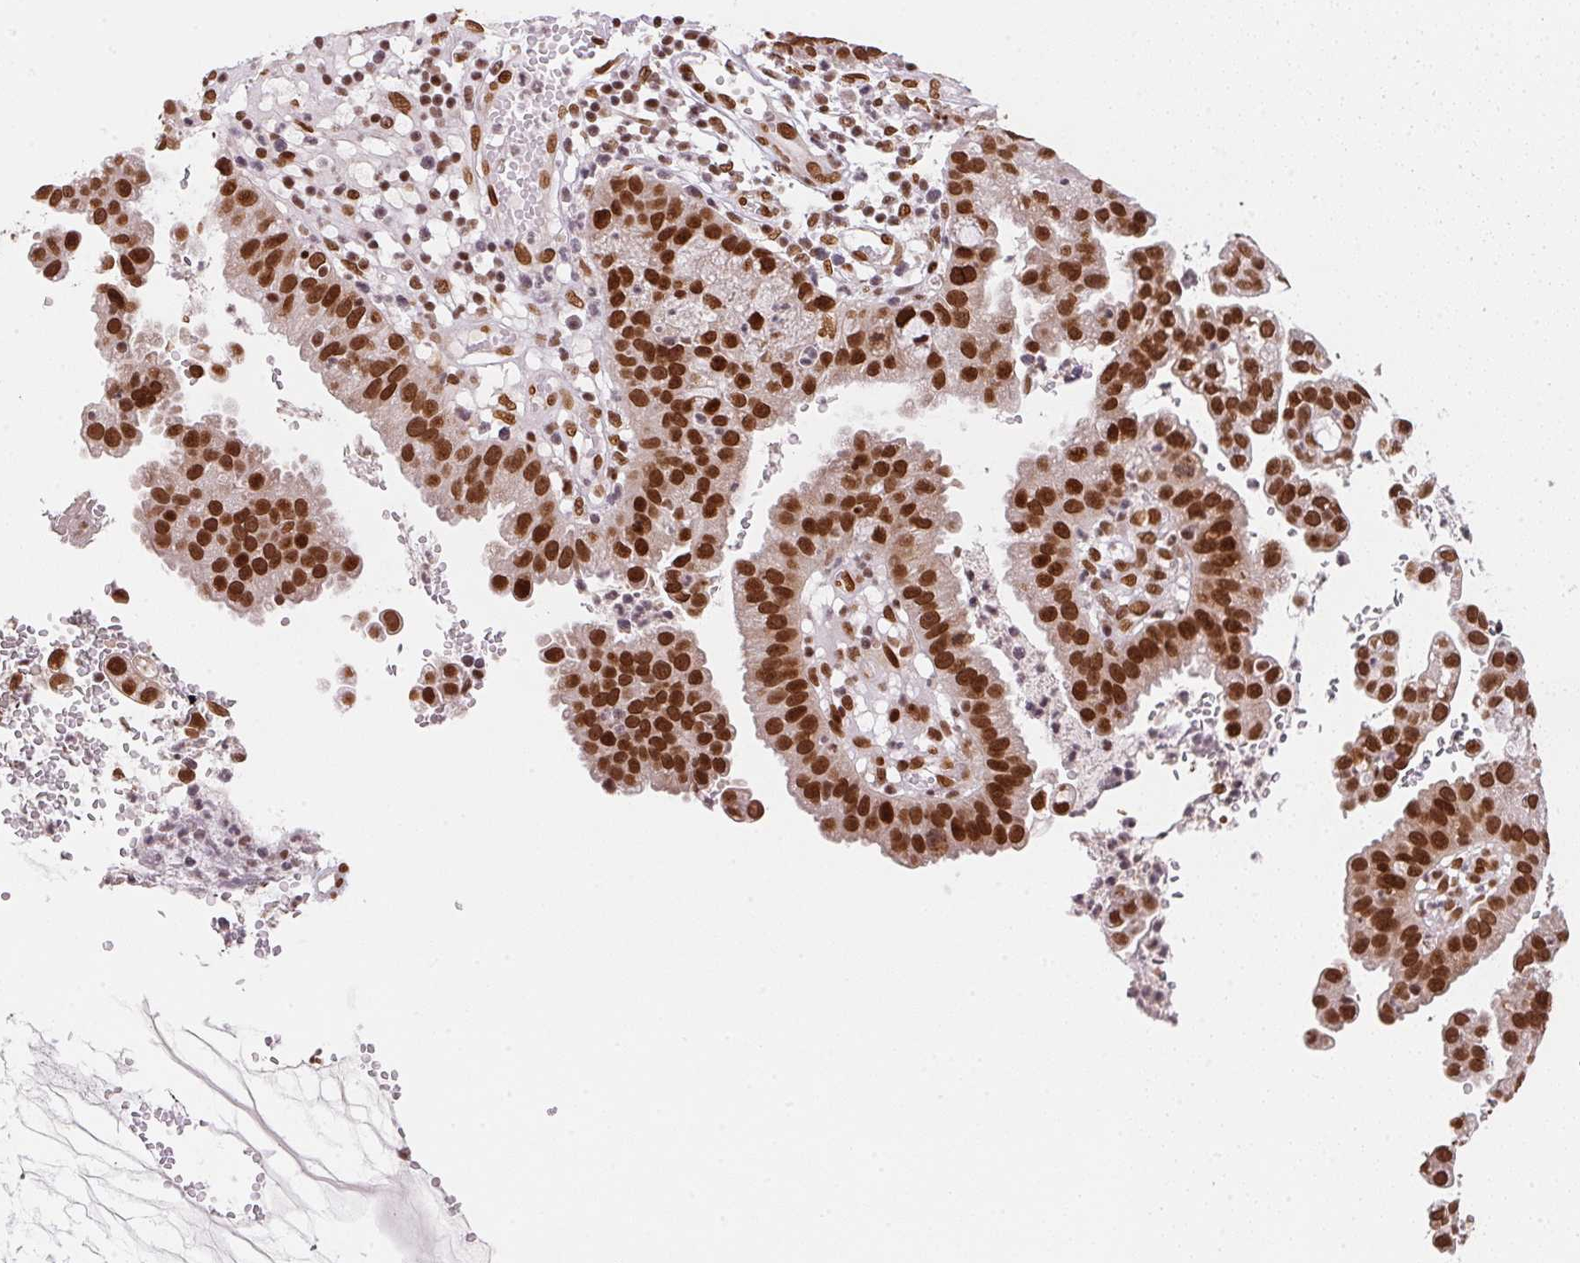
{"staining": {"intensity": "strong", "quantity": ">75%", "location": "nuclear"}, "tissue": "cervical cancer", "cell_type": "Tumor cells", "image_type": "cancer", "snomed": [{"axis": "morphology", "description": "Adenocarcinoma, NOS"}, {"axis": "topography", "description": "Cervix"}], "caption": "An immunohistochemistry (IHC) photomicrograph of neoplastic tissue is shown. Protein staining in brown shows strong nuclear positivity in cervical cancer within tumor cells. Nuclei are stained in blue.", "gene": "SAP30BP", "patient": {"sex": "female", "age": 34}}